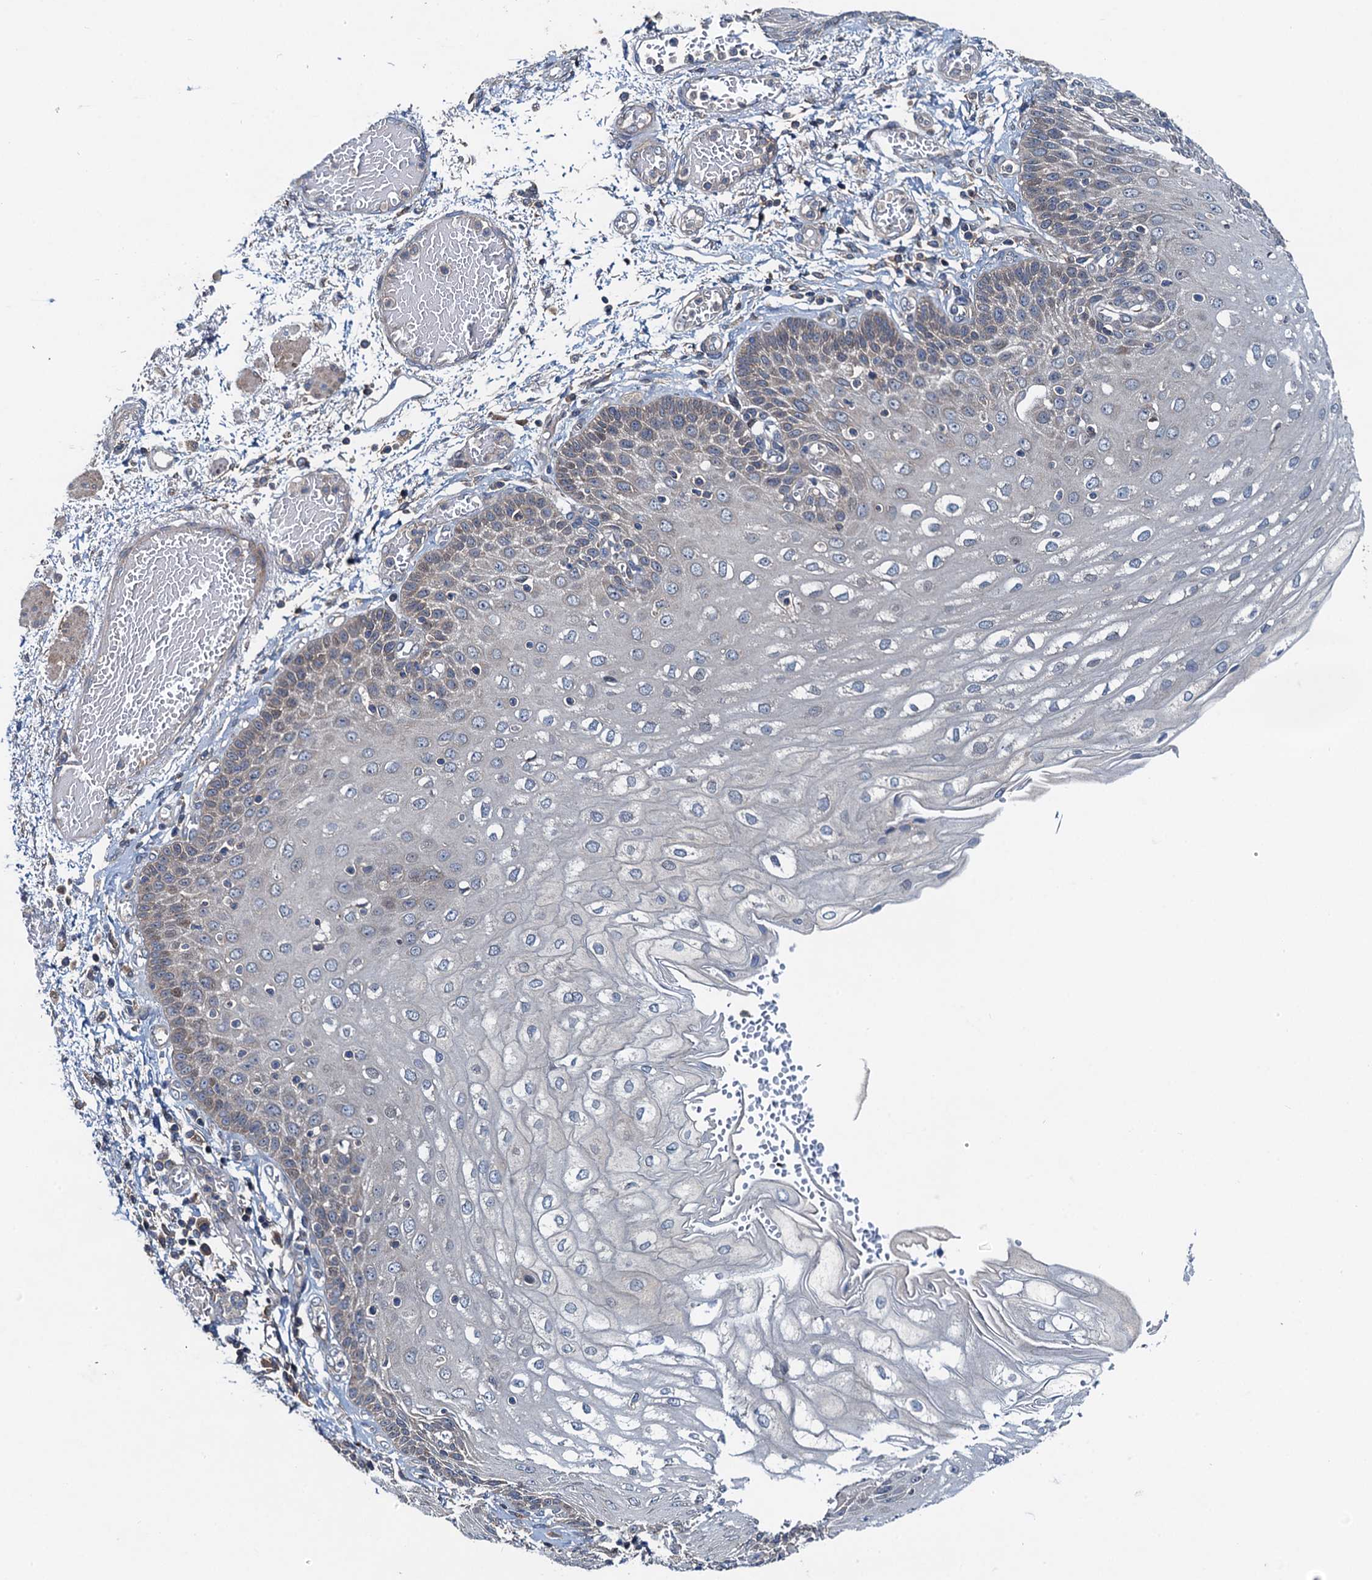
{"staining": {"intensity": "weak", "quantity": "<25%", "location": "cytoplasmic/membranous"}, "tissue": "esophagus", "cell_type": "Squamous epithelial cells", "image_type": "normal", "snomed": [{"axis": "morphology", "description": "Normal tissue, NOS"}, {"axis": "topography", "description": "Esophagus"}], "caption": "This is a histopathology image of IHC staining of unremarkable esophagus, which shows no expression in squamous epithelial cells. (DAB IHC with hematoxylin counter stain).", "gene": "EFL1", "patient": {"sex": "male", "age": 81}}